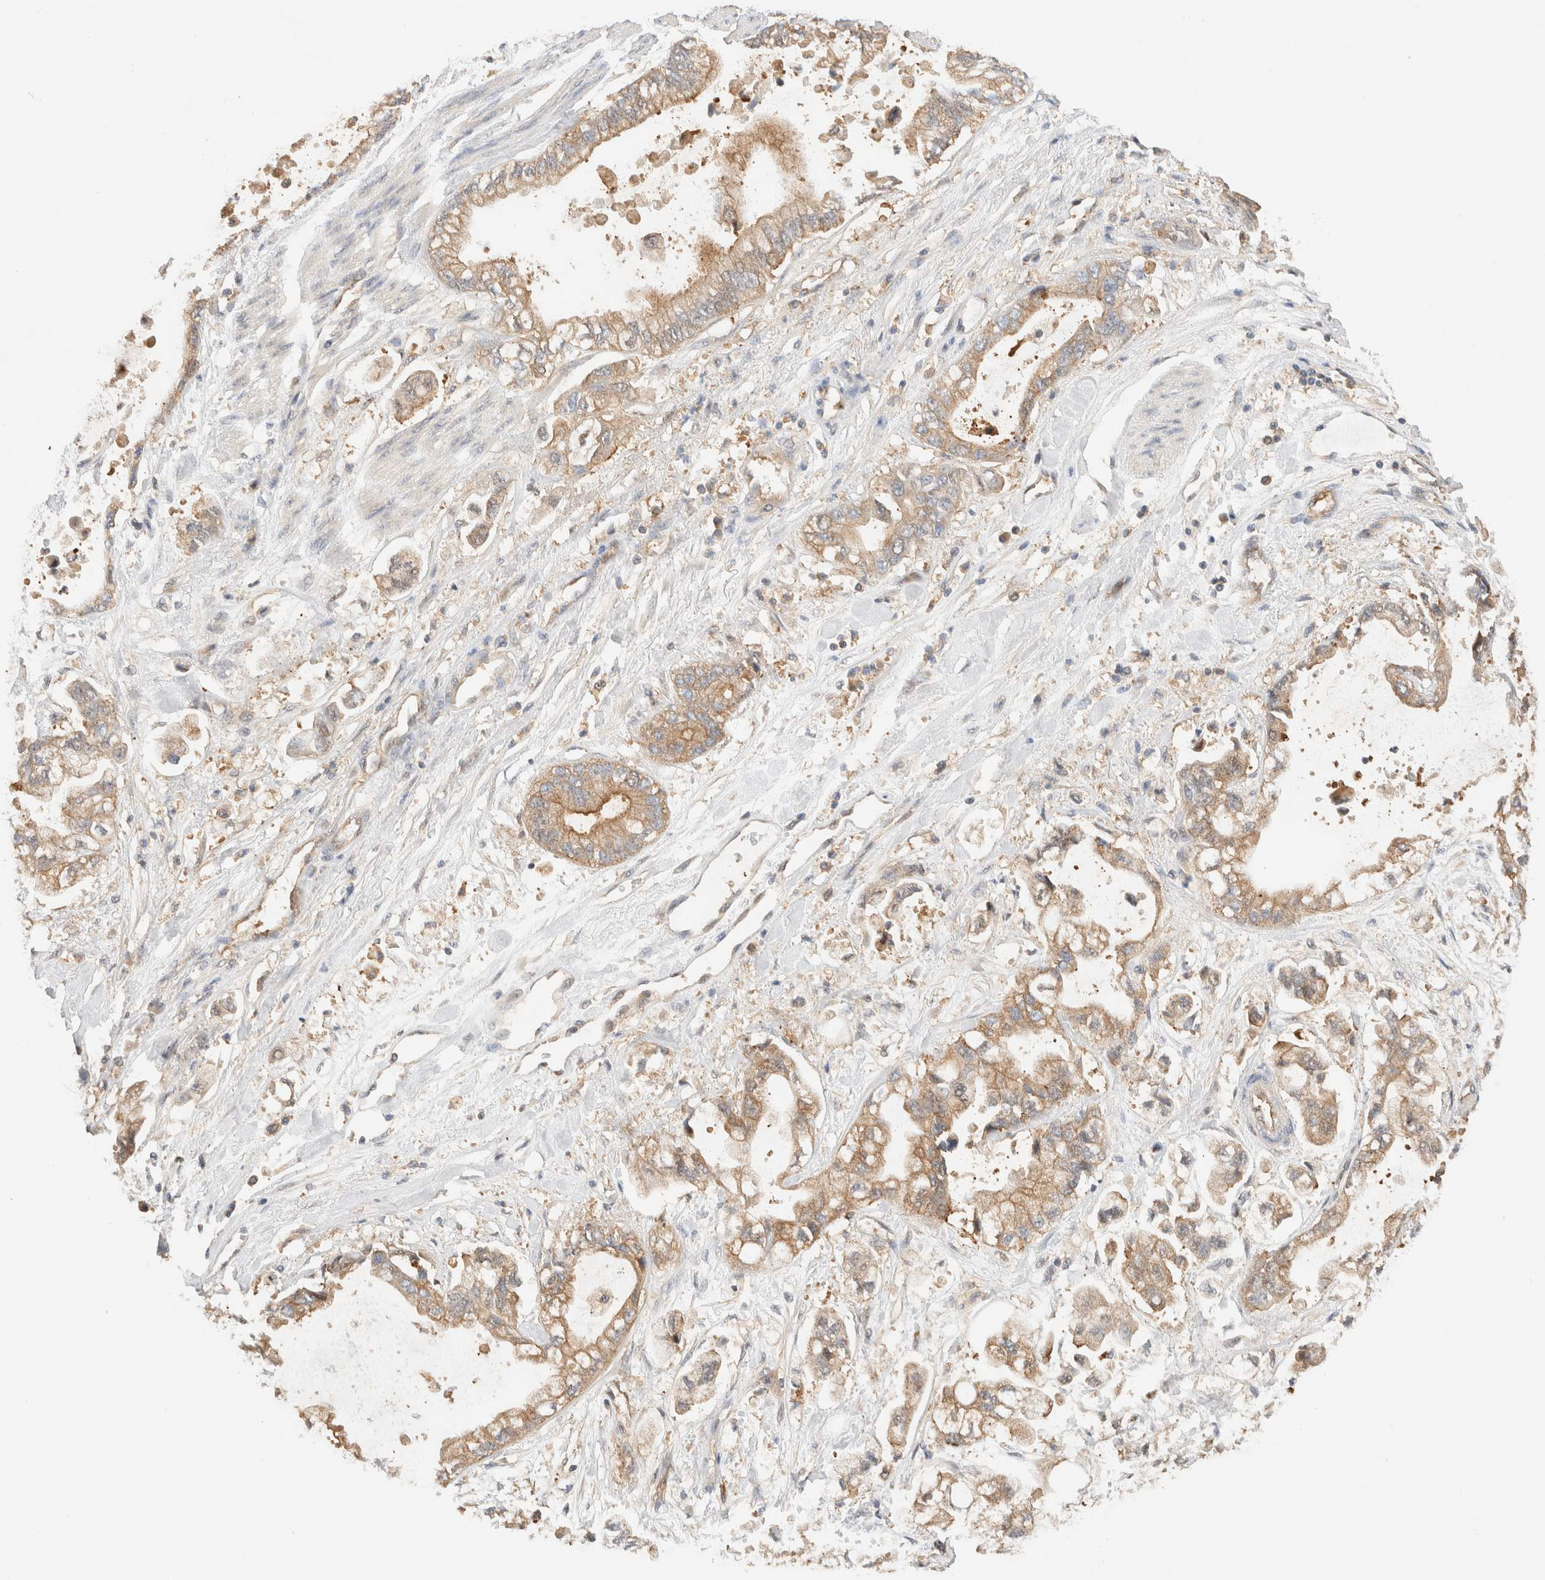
{"staining": {"intensity": "weak", "quantity": ">75%", "location": "cytoplasmic/membranous"}, "tissue": "stomach cancer", "cell_type": "Tumor cells", "image_type": "cancer", "snomed": [{"axis": "morphology", "description": "Normal tissue, NOS"}, {"axis": "morphology", "description": "Adenocarcinoma, NOS"}, {"axis": "topography", "description": "Stomach"}], "caption": "High-power microscopy captured an IHC photomicrograph of stomach cancer, revealing weak cytoplasmic/membranous expression in approximately >75% of tumor cells. The staining was performed using DAB, with brown indicating positive protein expression. Nuclei are stained blue with hematoxylin.", "gene": "RABEP1", "patient": {"sex": "male", "age": 62}}